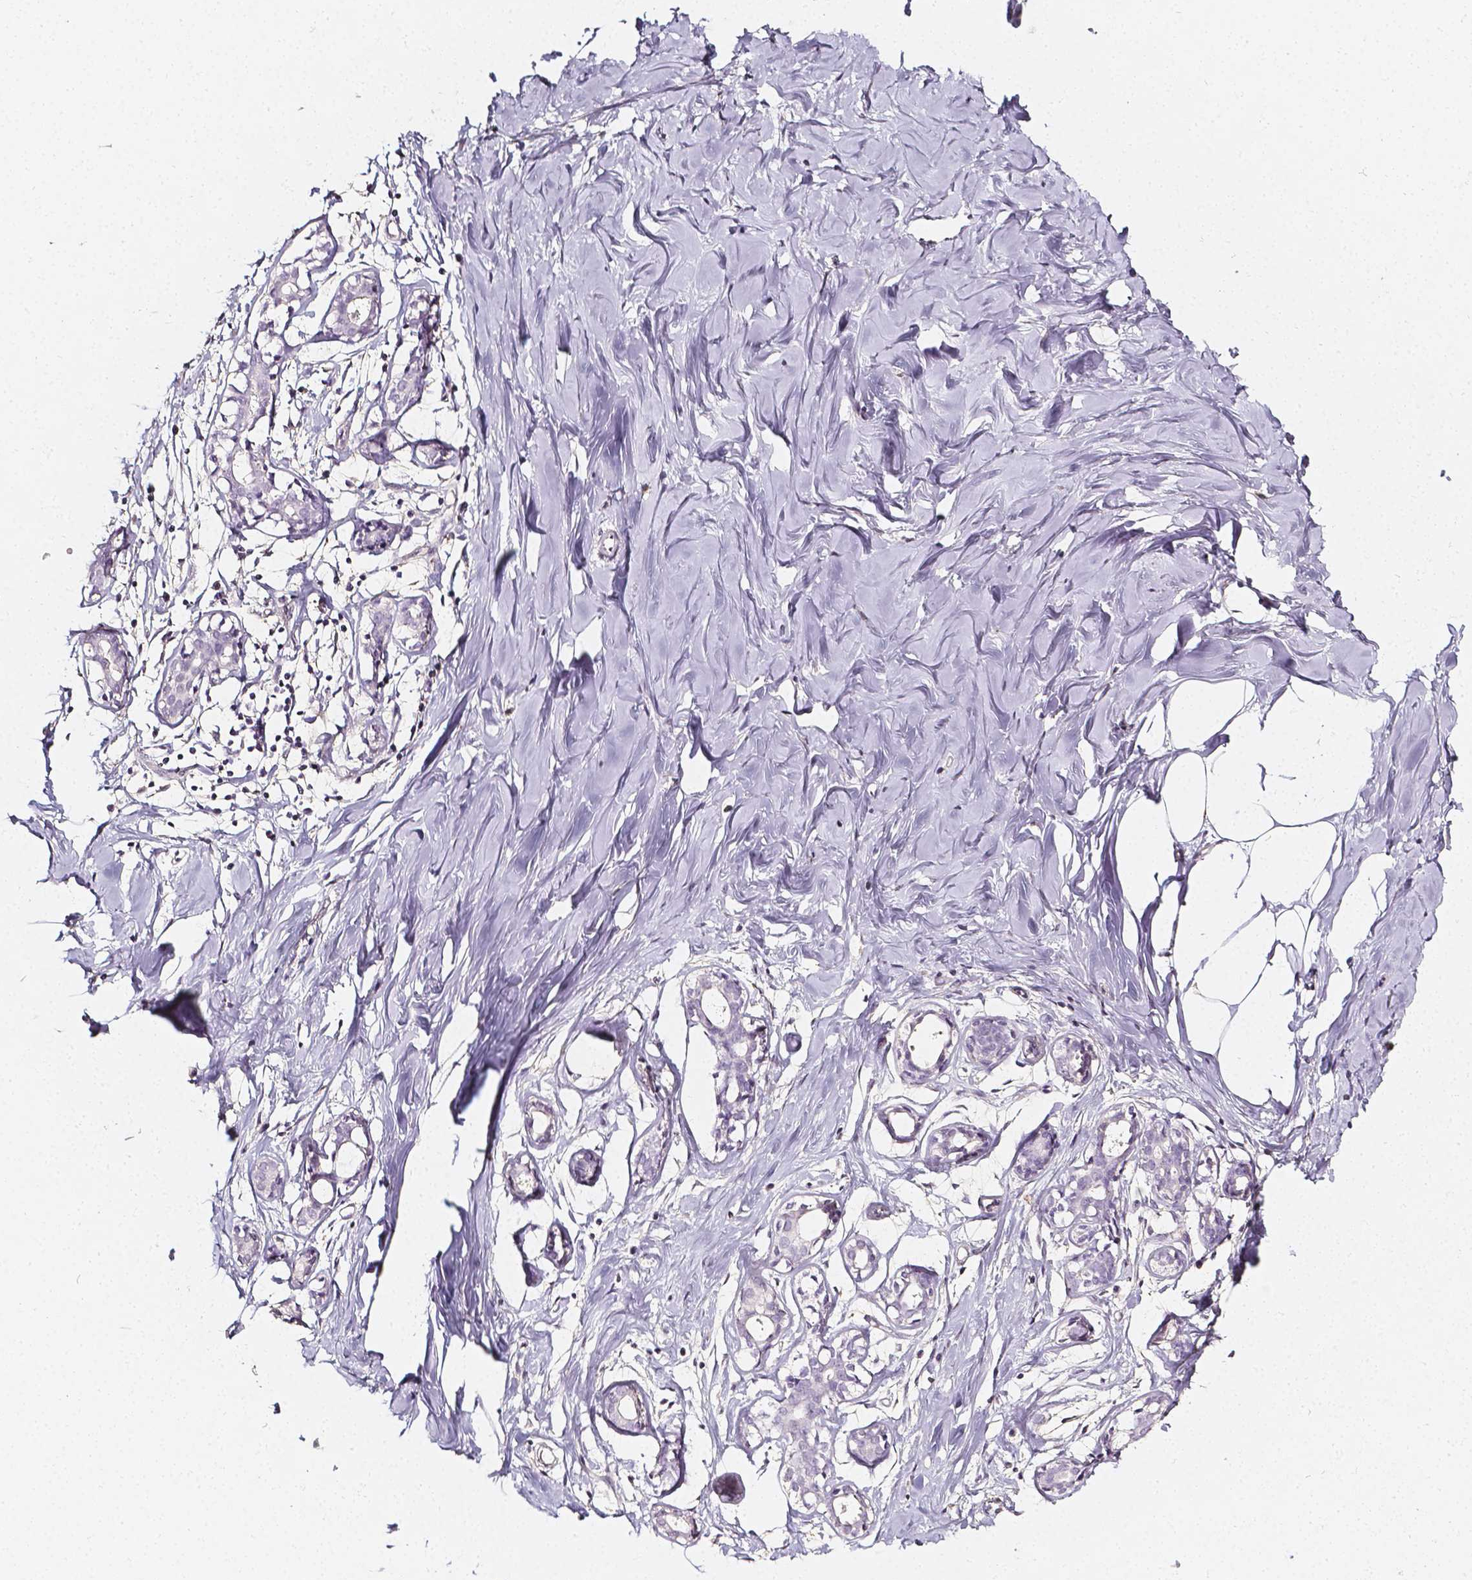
{"staining": {"intensity": "weak", "quantity": "<25%", "location": "cytoplasmic/membranous"}, "tissue": "breast", "cell_type": "Adipocytes", "image_type": "normal", "snomed": [{"axis": "morphology", "description": "Normal tissue, NOS"}, {"axis": "topography", "description": "Breast"}], "caption": "The image displays no staining of adipocytes in normal breast.", "gene": "THY1", "patient": {"sex": "female", "age": 27}}